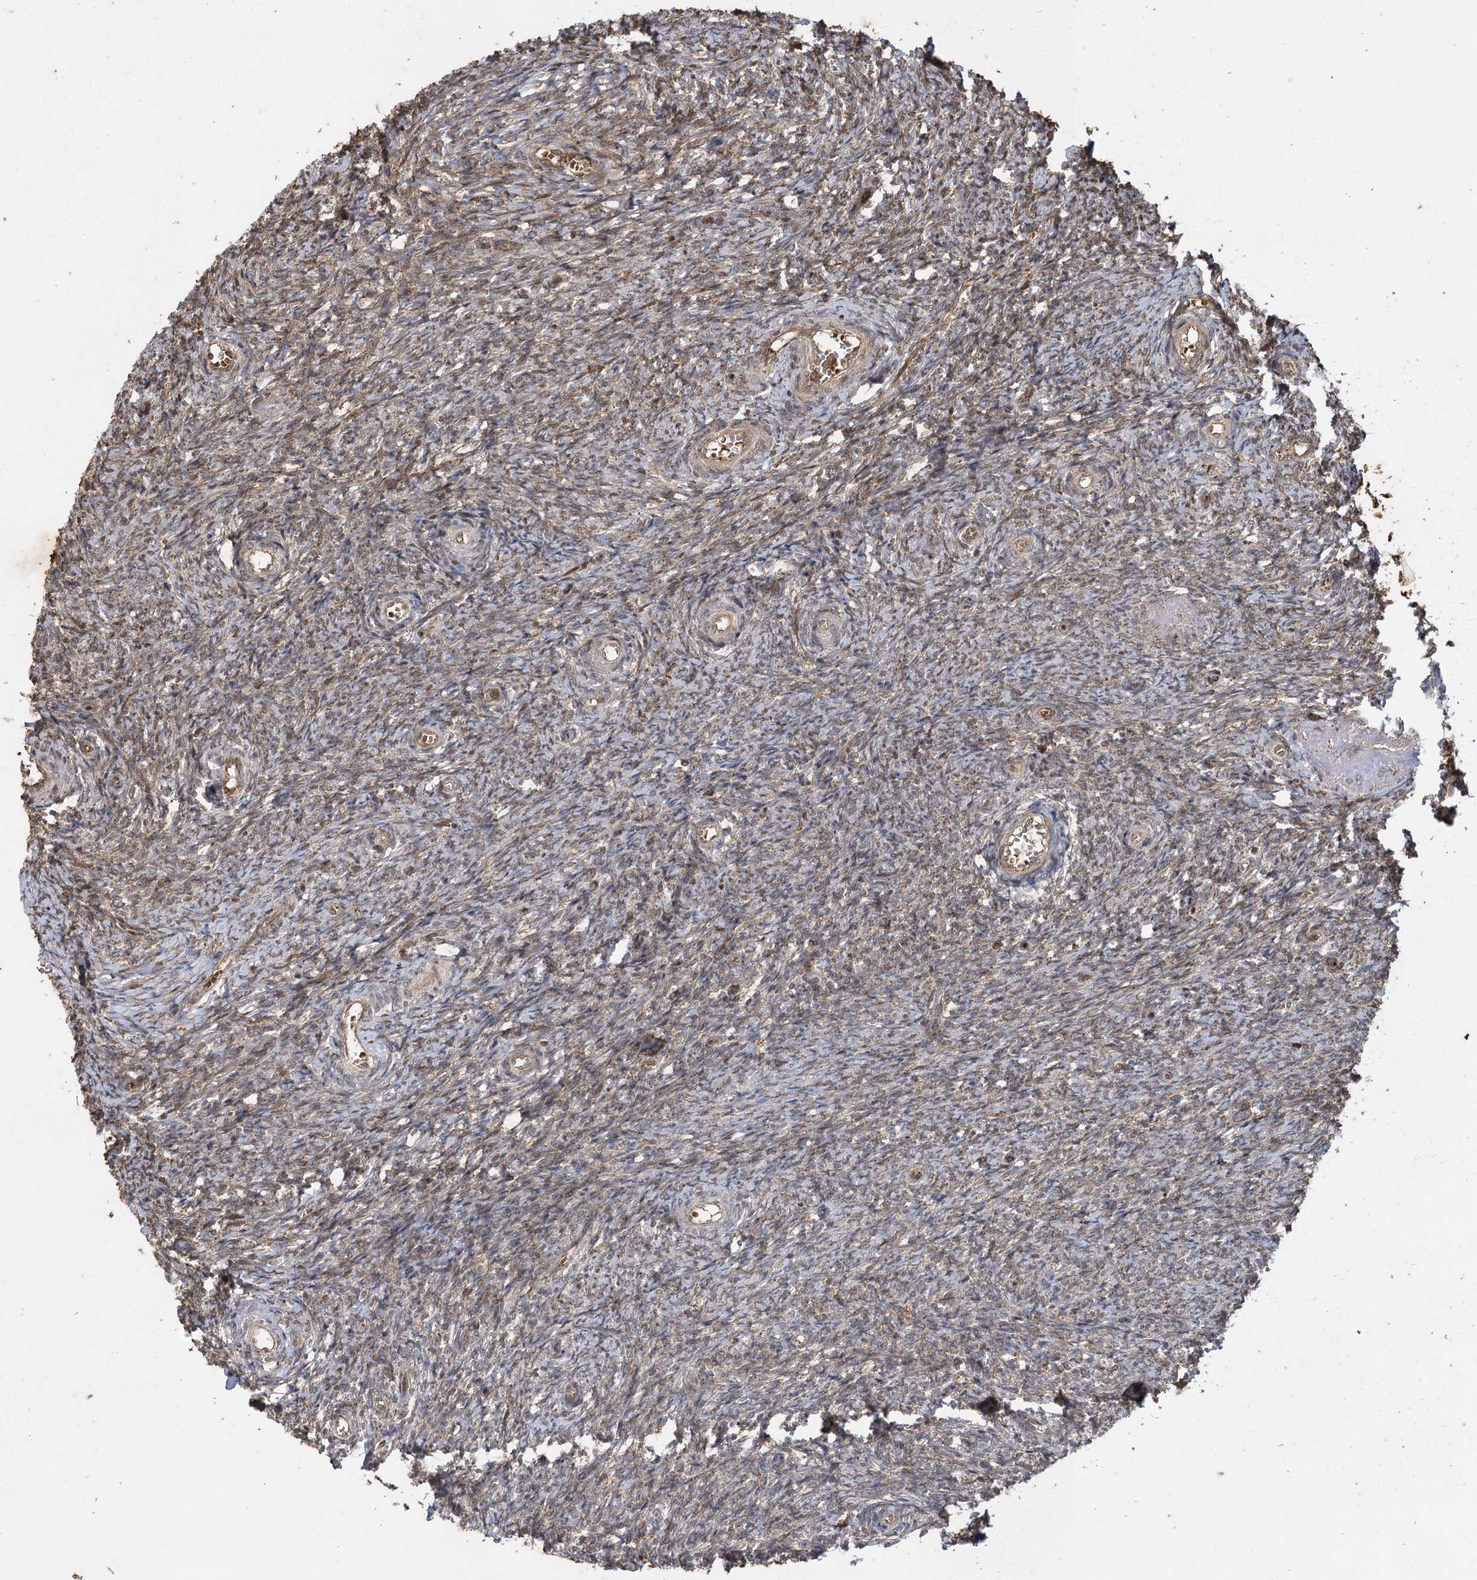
{"staining": {"intensity": "weak", "quantity": "25%-75%", "location": "cytoplasmic/membranous,nuclear"}, "tissue": "ovary", "cell_type": "Ovarian stroma cells", "image_type": "normal", "snomed": [{"axis": "morphology", "description": "Normal tissue, NOS"}, {"axis": "topography", "description": "Ovary"}], "caption": "Weak cytoplasmic/membranous,nuclear expression is seen in approximately 25%-75% of ovarian stroma cells in benign ovary.", "gene": "IL11RA", "patient": {"sex": "female", "age": 44}}